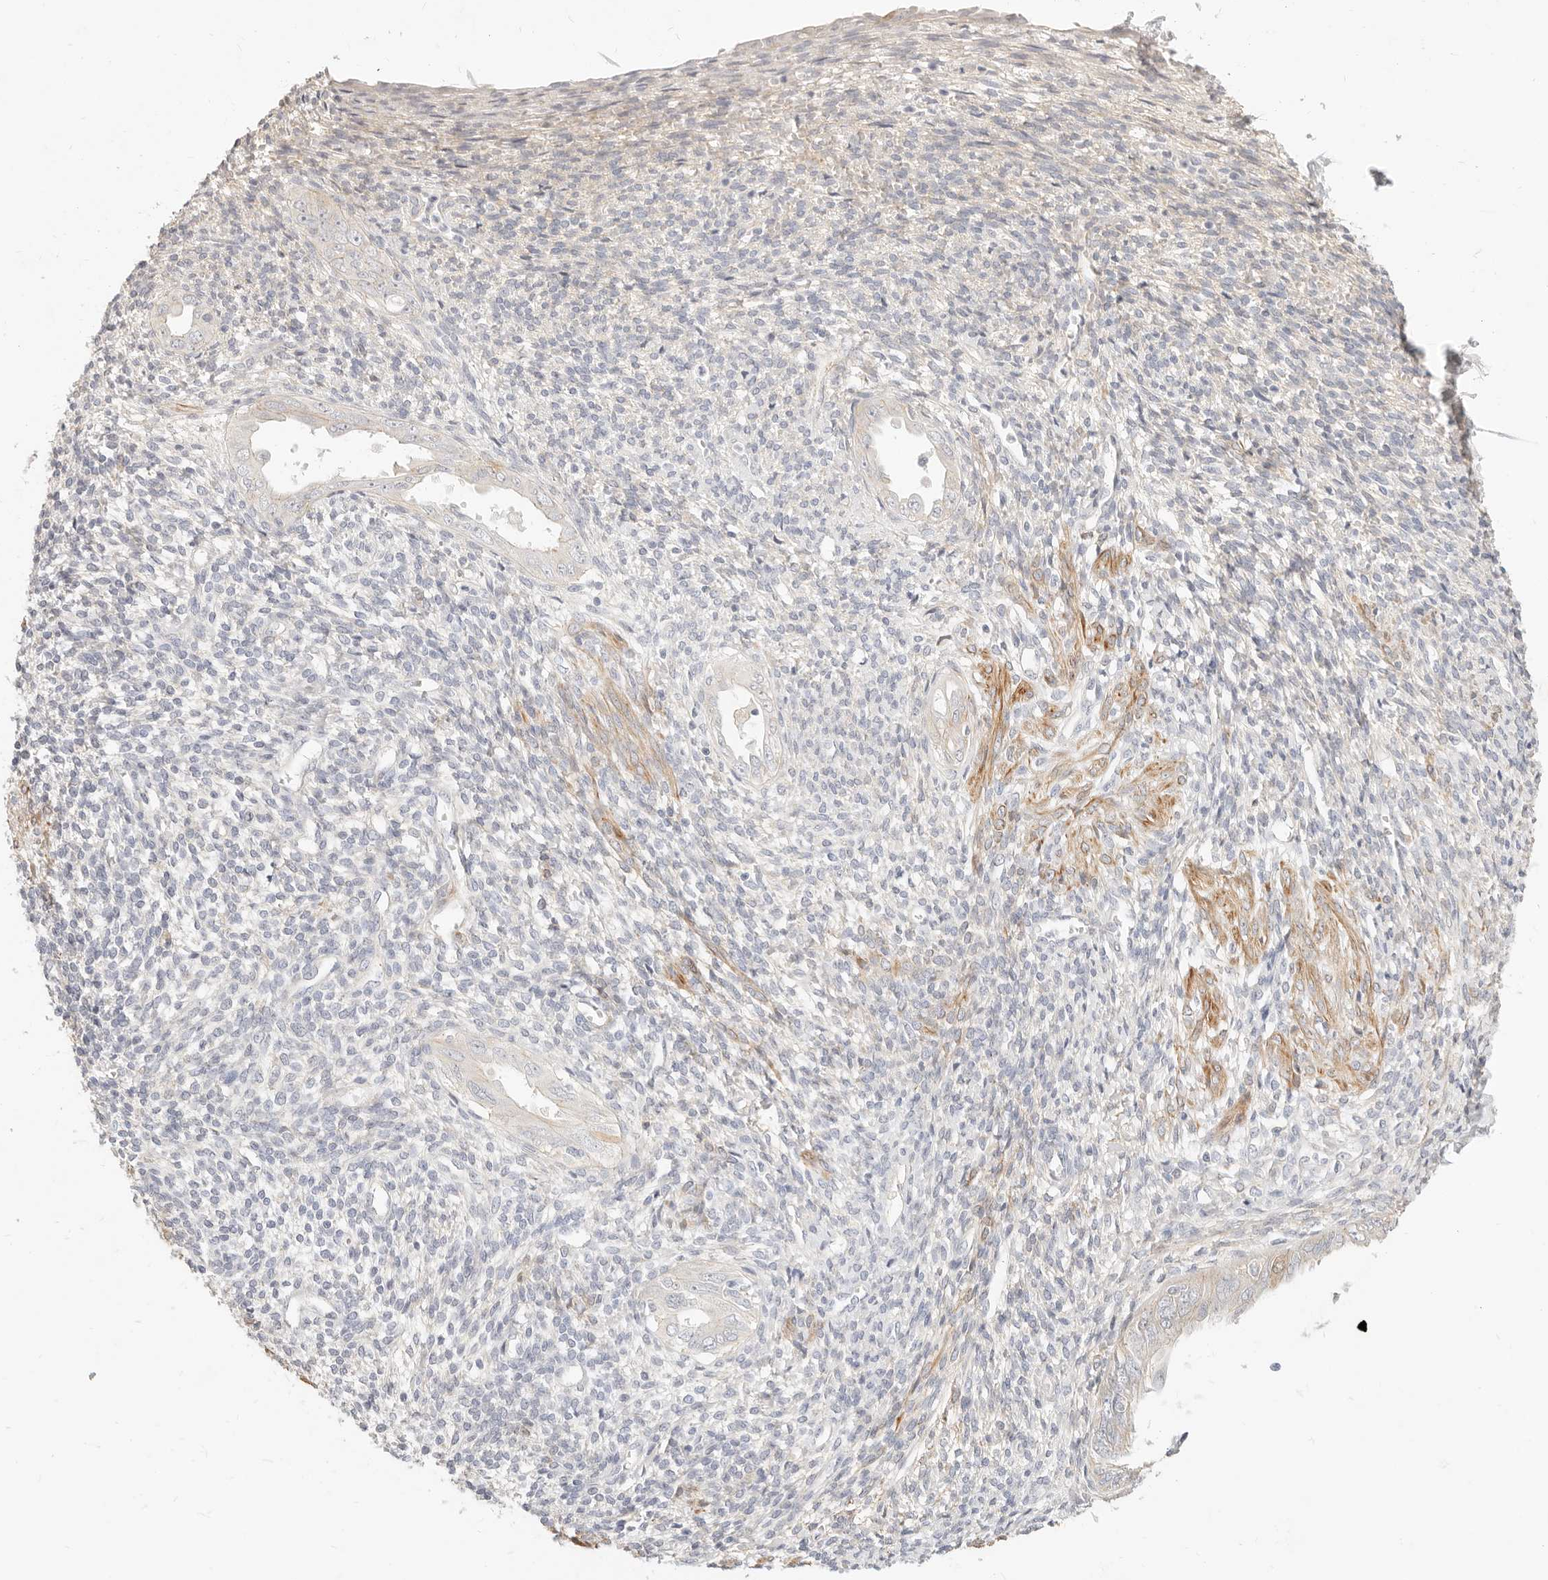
{"staining": {"intensity": "negative", "quantity": "none", "location": "none"}, "tissue": "endometrium", "cell_type": "Cells in endometrial stroma", "image_type": "normal", "snomed": [{"axis": "morphology", "description": "Normal tissue, NOS"}, {"axis": "topography", "description": "Endometrium"}], "caption": "High power microscopy photomicrograph of an immunohistochemistry histopathology image of unremarkable endometrium, revealing no significant positivity in cells in endometrial stroma.", "gene": "UBXN10", "patient": {"sex": "female", "age": 66}}